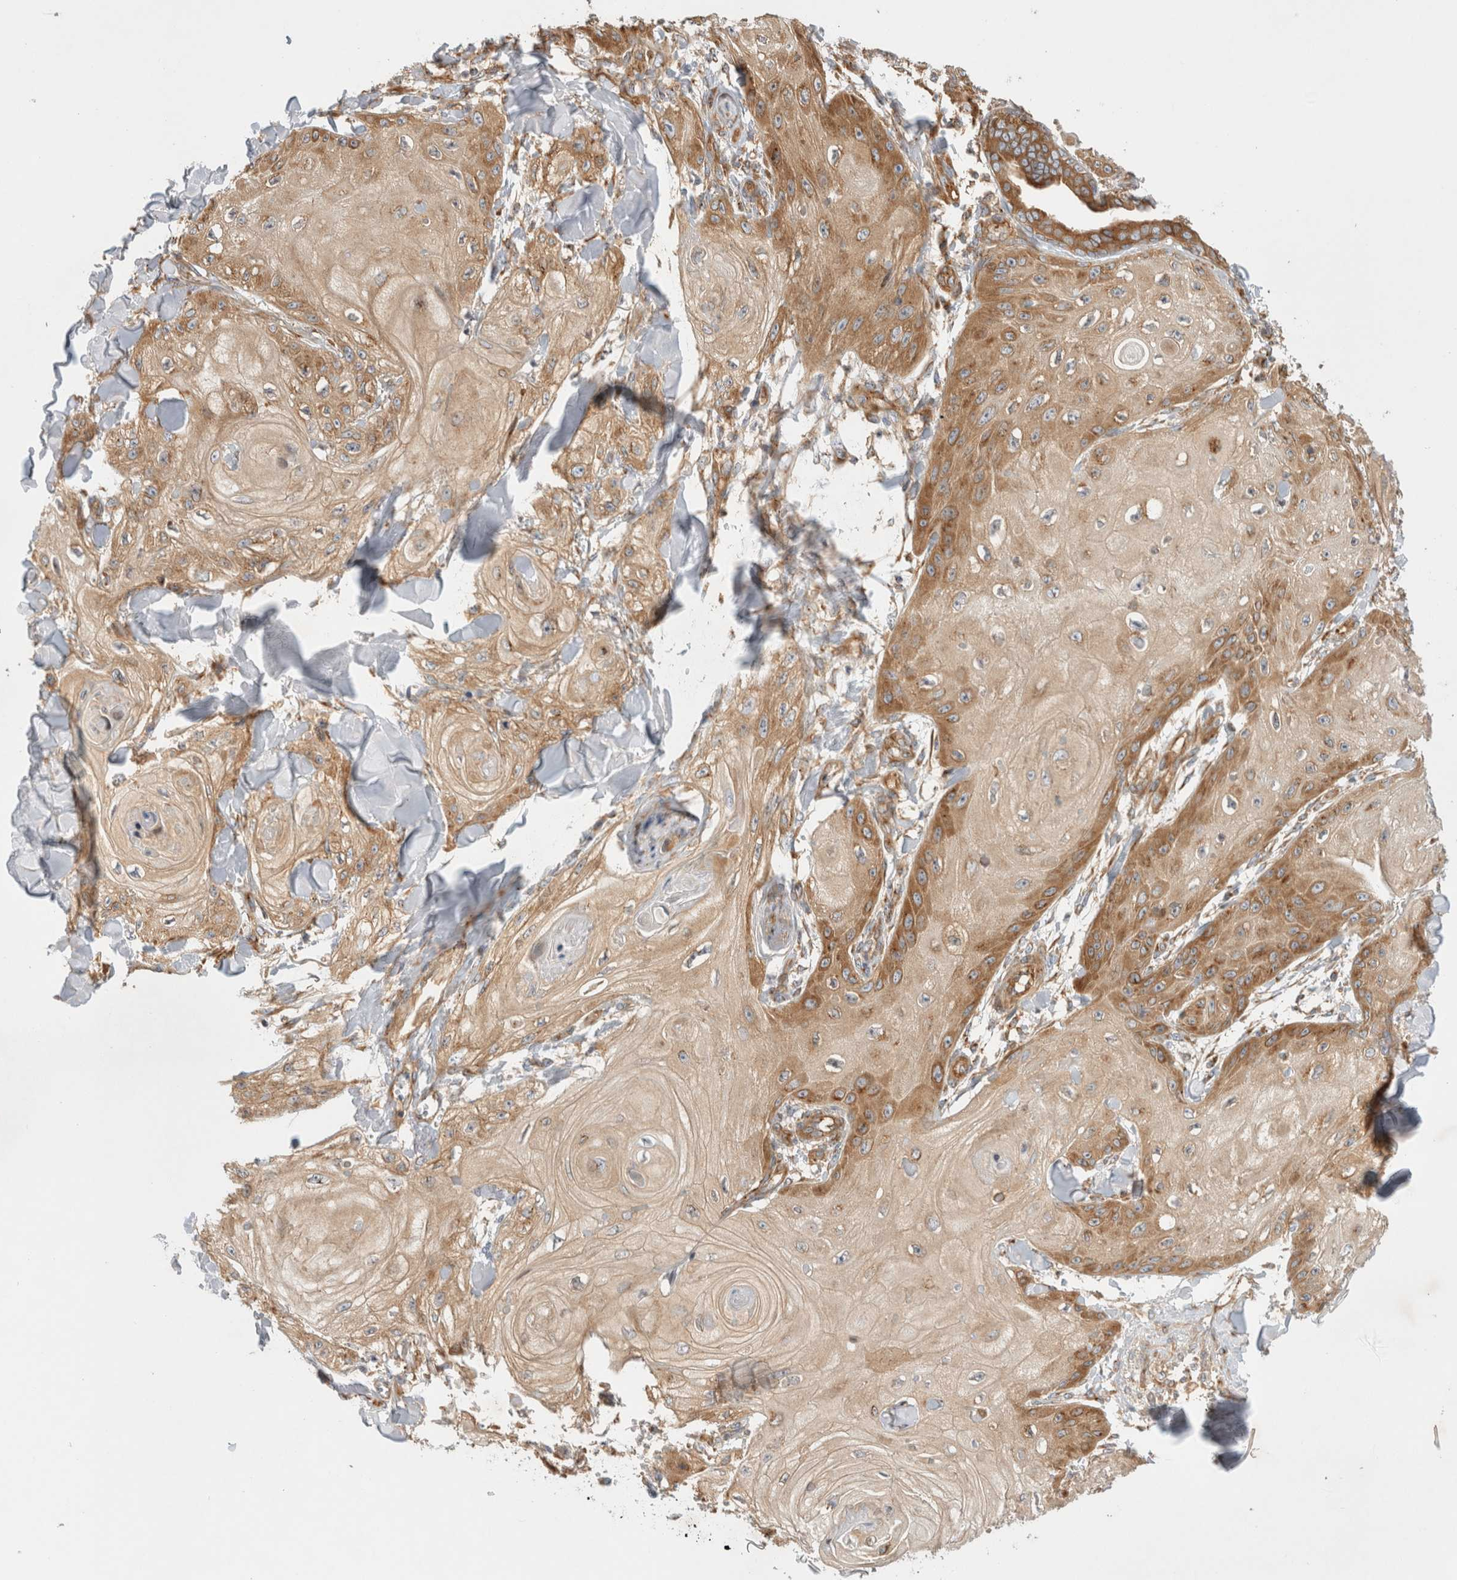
{"staining": {"intensity": "moderate", "quantity": ">75%", "location": "cytoplasmic/membranous"}, "tissue": "skin cancer", "cell_type": "Tumor cells", "image_type": "cancer", "snomed": [{"axis": "morphology", "description": "Squamous cell carcinoma, NOS"}, {"axis": "topography", "description": "Skin"}], "caption": "Human skin squamous cell carcinoma stained with a brown dye exhibits moderate cytoplasmic/membranous positive staining in about >75% of tumor cells.", "gene": "GPR150", "patient": {"sex": "male", "age": 74}}